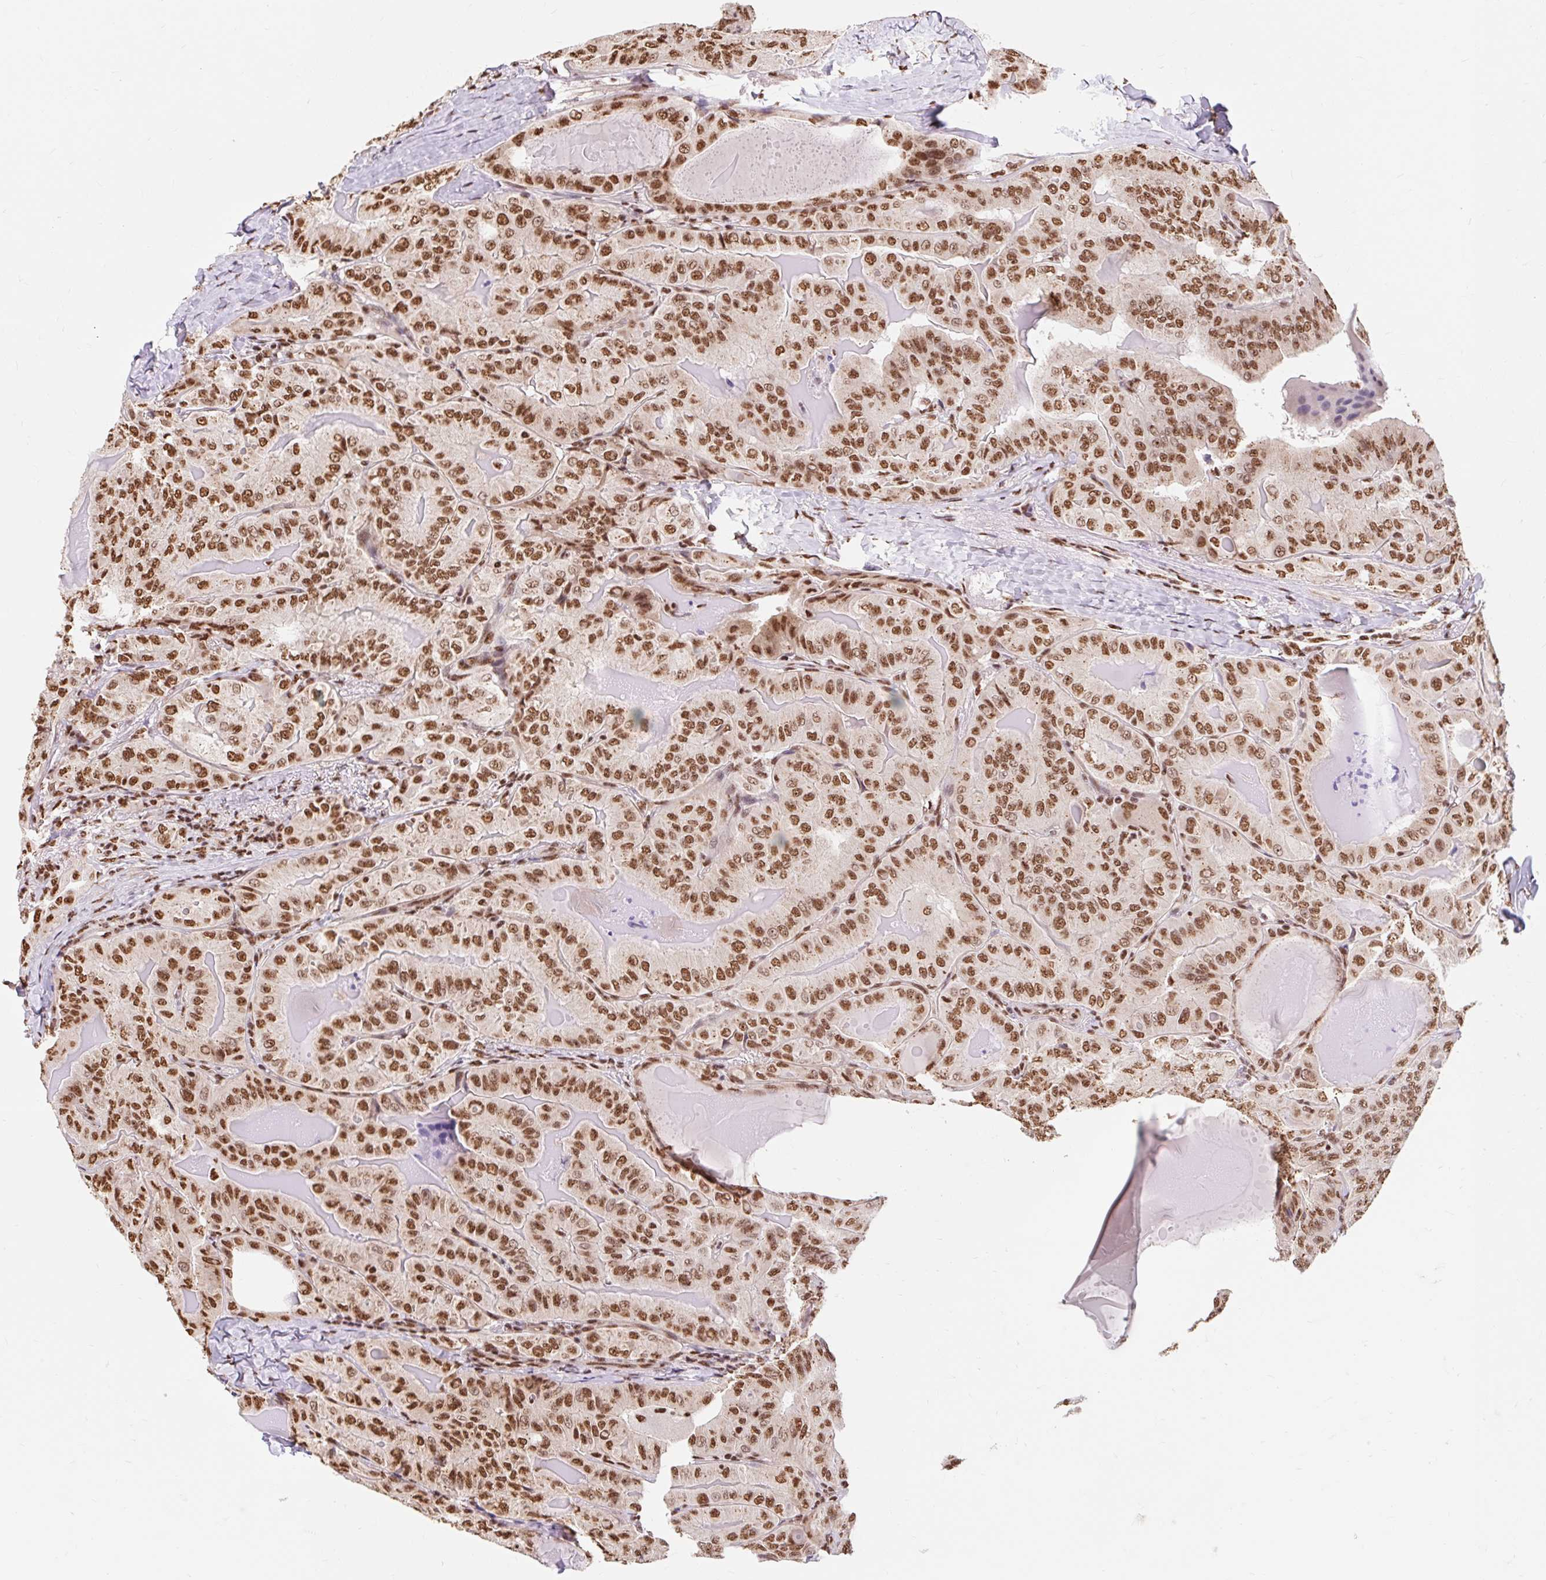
{"staining": {"intensity": "moderate", "quantity": ">75%", "location": "nuclear"}, "tissue": "thyroid cancer", "cell_type": "Tumor cells", "image_type": "cancer", "snomed": [{"axis": "morphology", "description": "Papillary adenocarcinoma, NOS"}, {"axis": "topography", "description": "Thyroid gland"}], "caption": "A medium amount of moderate nuclear expression is identified in about >75% of tumor cells in thyroid cancer (papillary adenocarcinoma) tissue. The protein of interest is shown in brown color, while the nuclei are stained blue.", "gene": "BICRA", "patient": {"sex": "female", "age": 68}}